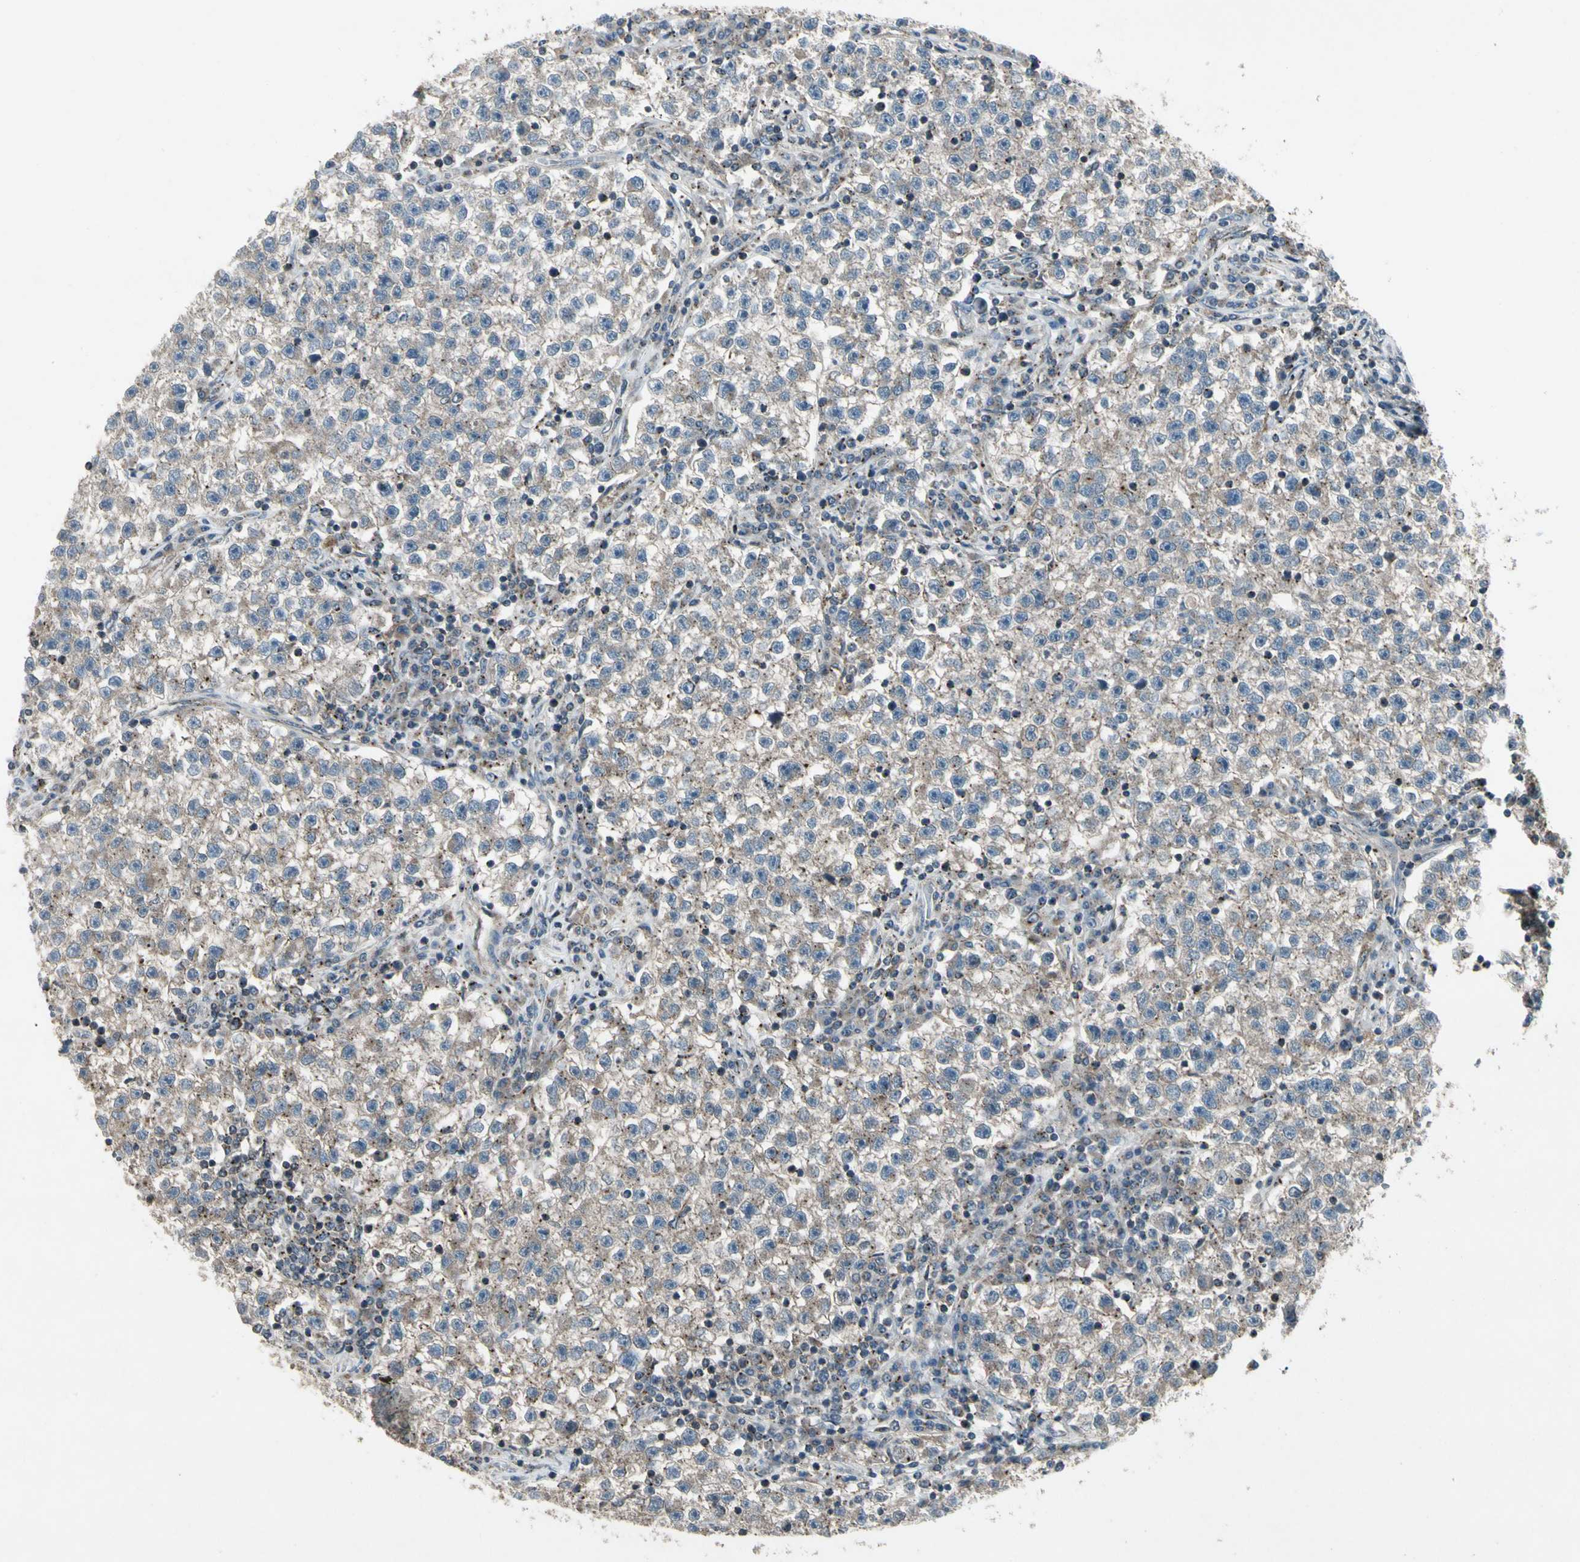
{"staining": {"intensity": "weak", "quantity": ">75%", "location": "cytoplasmic/membranous"}, "tissue": "testis cancer", "cell_type": "Tumor cells", "image_type": "cancer", "snomed": [{"axis": "morphology", "description": "Seminoma, NOS"}, {"axis": "topography", "description": "Testis"}], "caption": "Human testis seminoma stained with a protein marker displays weak staining in tumor cells.", "gene": "NMI", "patient": {"sex": "male", "age": 22}}